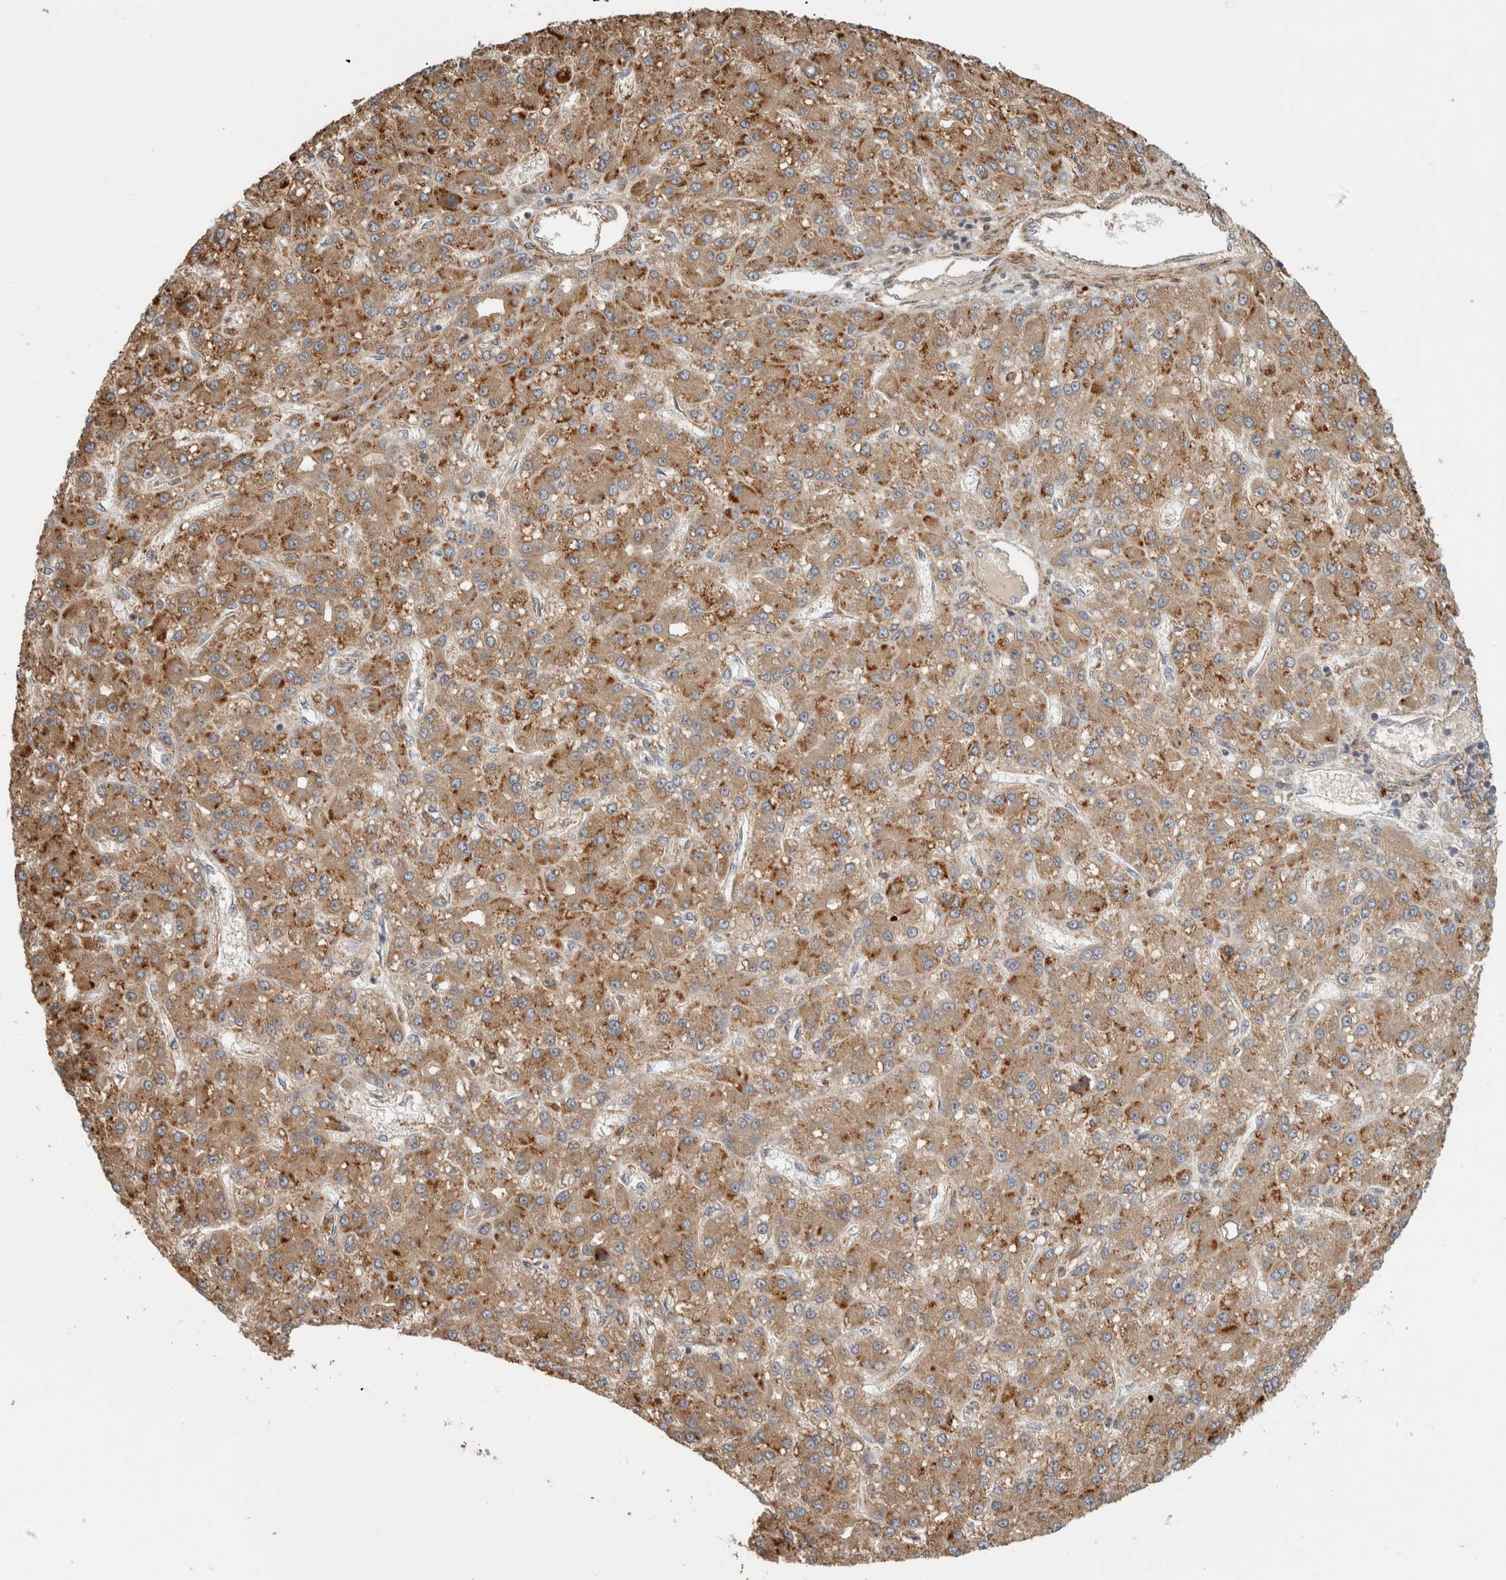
{"staining": {"intensity": "moderate", "quantity": ">75%", "location": "cytoplasmic/membranous"}, "tissue": "liver cancer", "cell_type": "Tumor cells", "image_type": "cancer", "snomed": [{"axis": "morphology", "description": "Carcinoma, Hepatocellular, NOS"}, {"axis": "topography", "description": "Liver"}], "caption": "The photomicrograph displays a brown stain indicating the presence of a protein in the cytoplasmic/membranous of tumor cells in liver hepatocellular carcinoma.", "gene": "SIPA1L2", "patient": {"sex": "male", "age": 67}}